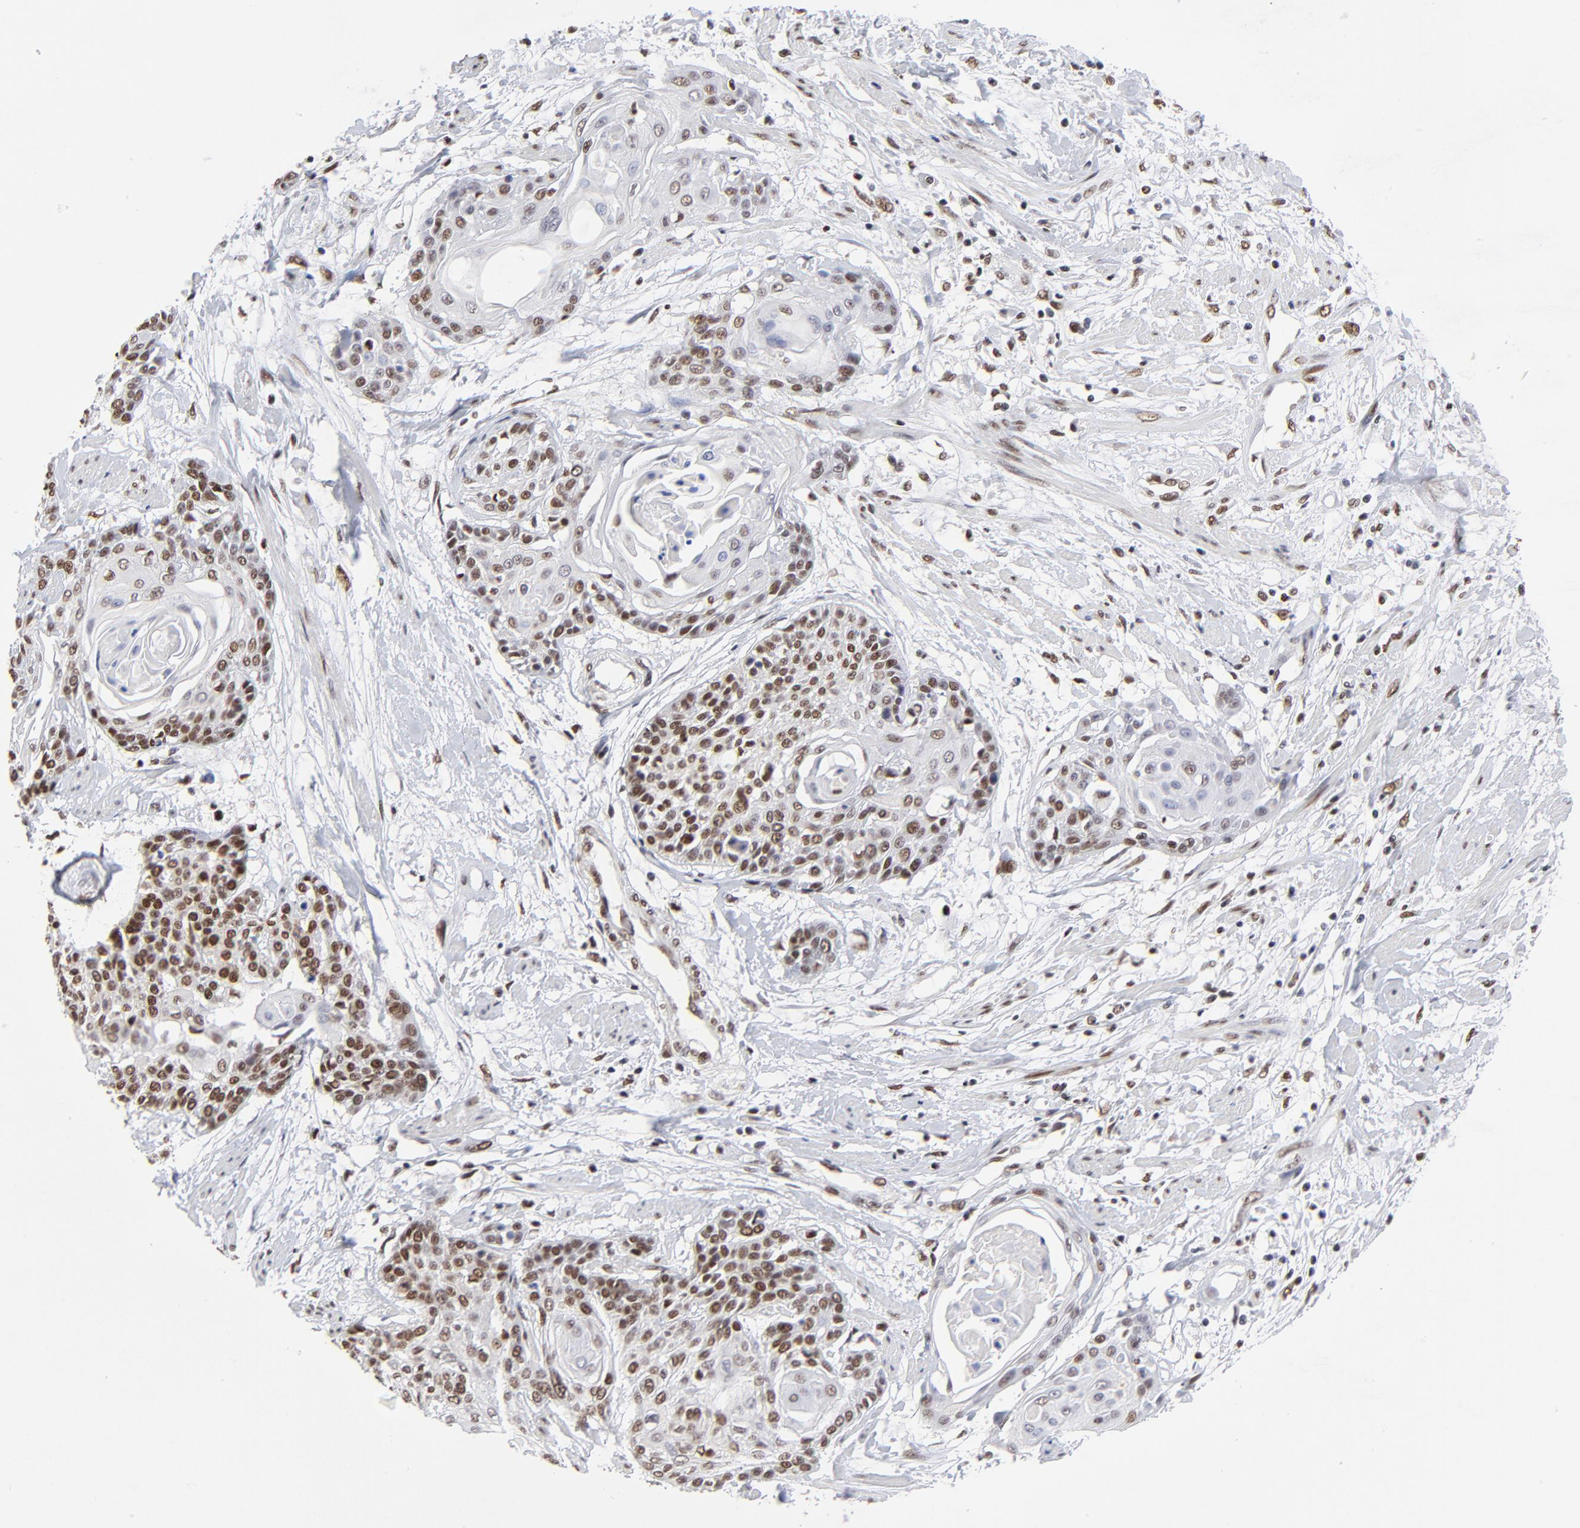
{"staining": {"intensity": "strong", "quantity": ">75%", "location": "nuclear"}, "tissue": "cervical cancer", "cell_type": "Tumor cells", "image_type": "cancer", "snomed": [{"axis": "morphology", "description": "Squamous cell carcinoma, NOS"}, {"axis": "topography", "description": "Cervix"}], "caption": "High-power microscopy captured an immunohistochemistry (IHC) image of cervical cancer, revealing strong nuclear positivity in approximately >75% of tumor cells.", "gene": "ZMYM3", "patient": {"sex": "female", "age": 57}}